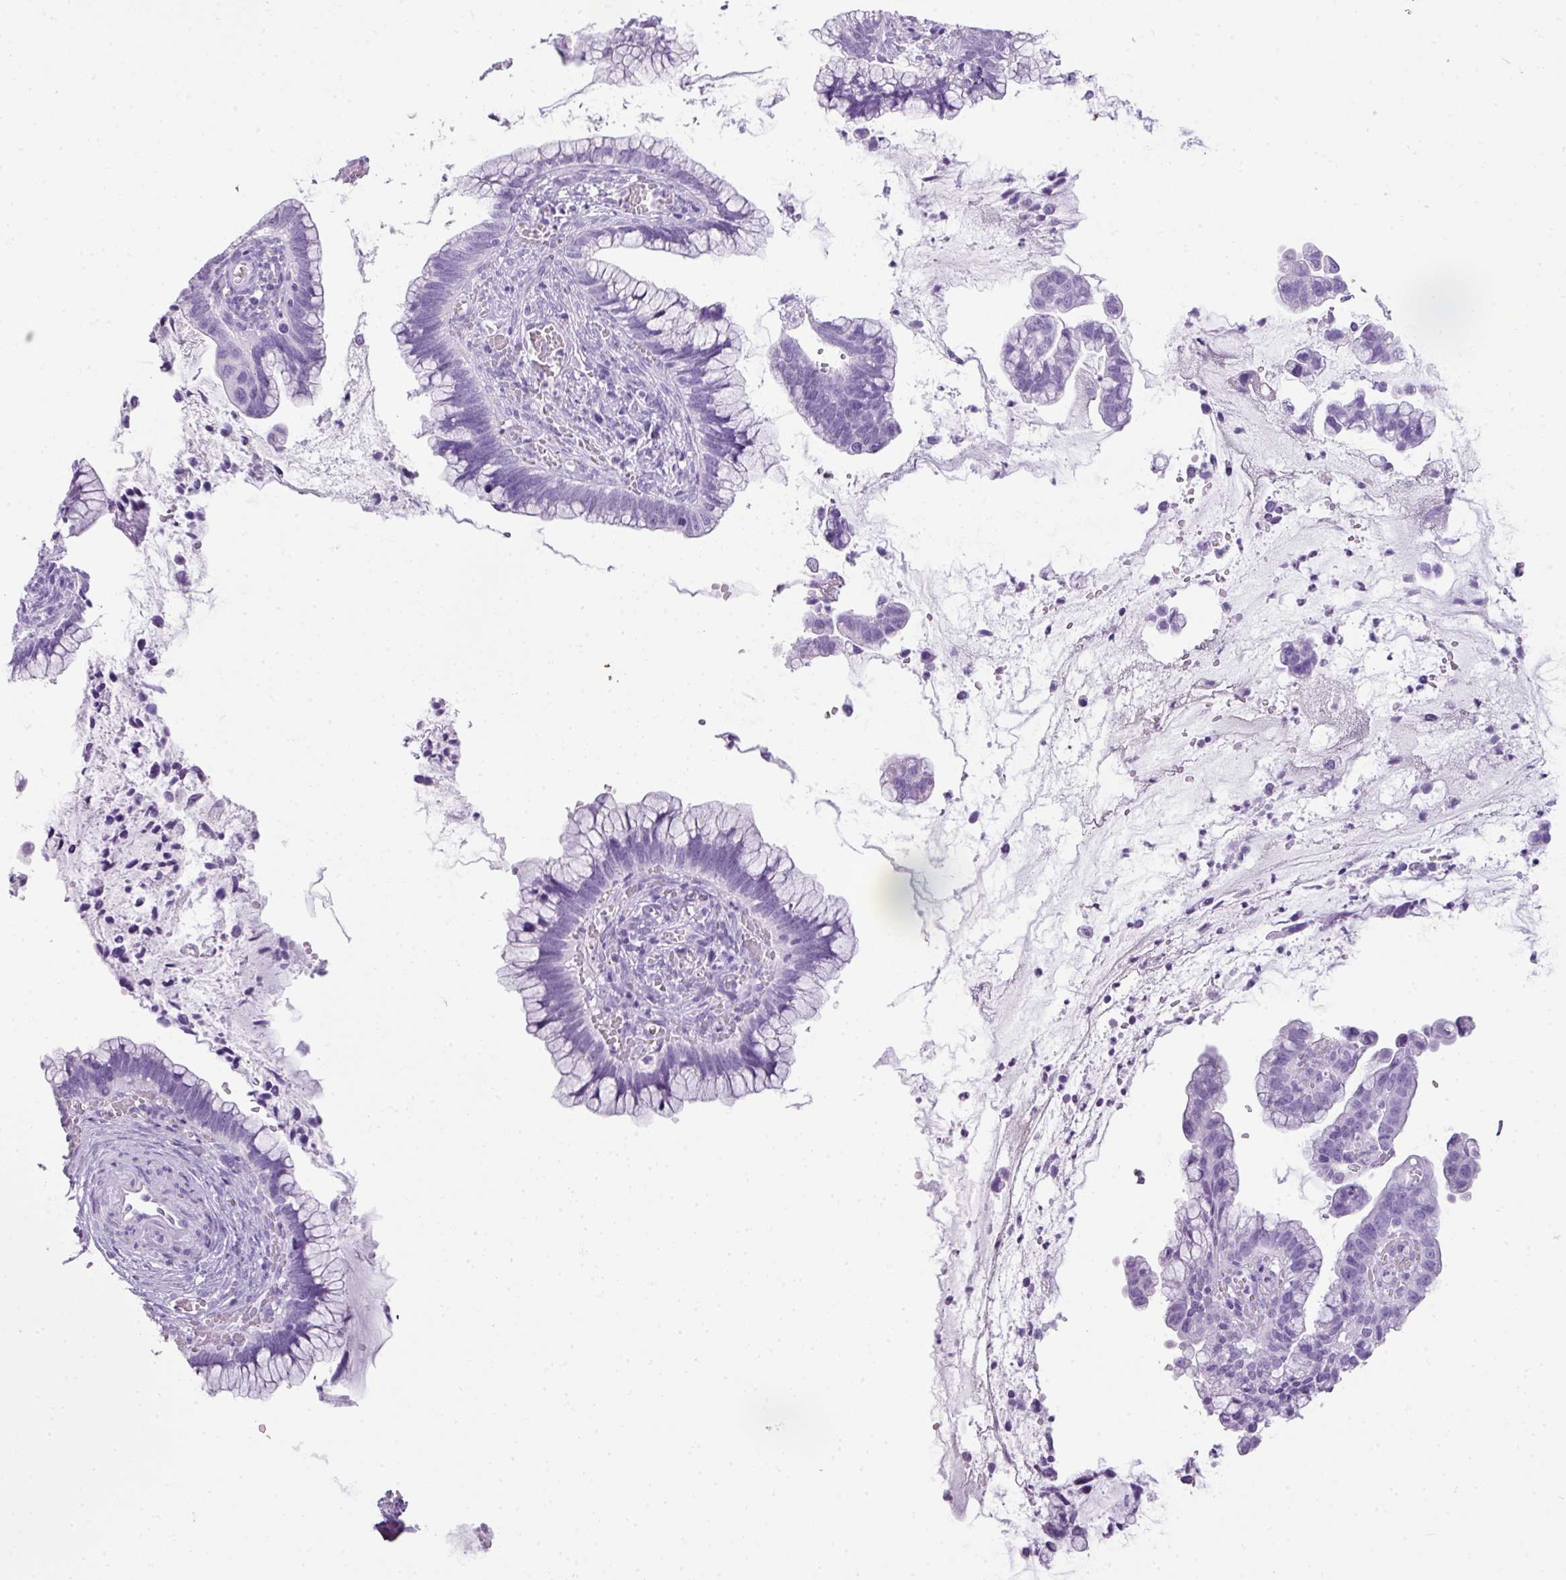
{"staining": {"intensity": "negative", "quantity": "none", "location": "none"}, "tissue": "cervical cancer", "cell_type": "Tumor cells", "image_type": "cancer", "snomed": [{"axis": "morphology", "description": "Adenocarcinoma, NOS"}, {"axis": "topography", "description": "Cervix"}], "caption": "Immunohistochemical staining of adenocarcinoma (cervical) shows no significant expression in tumor cells.", "gene": "TNP1", "patient": {"sex": "female", "age": 44}}